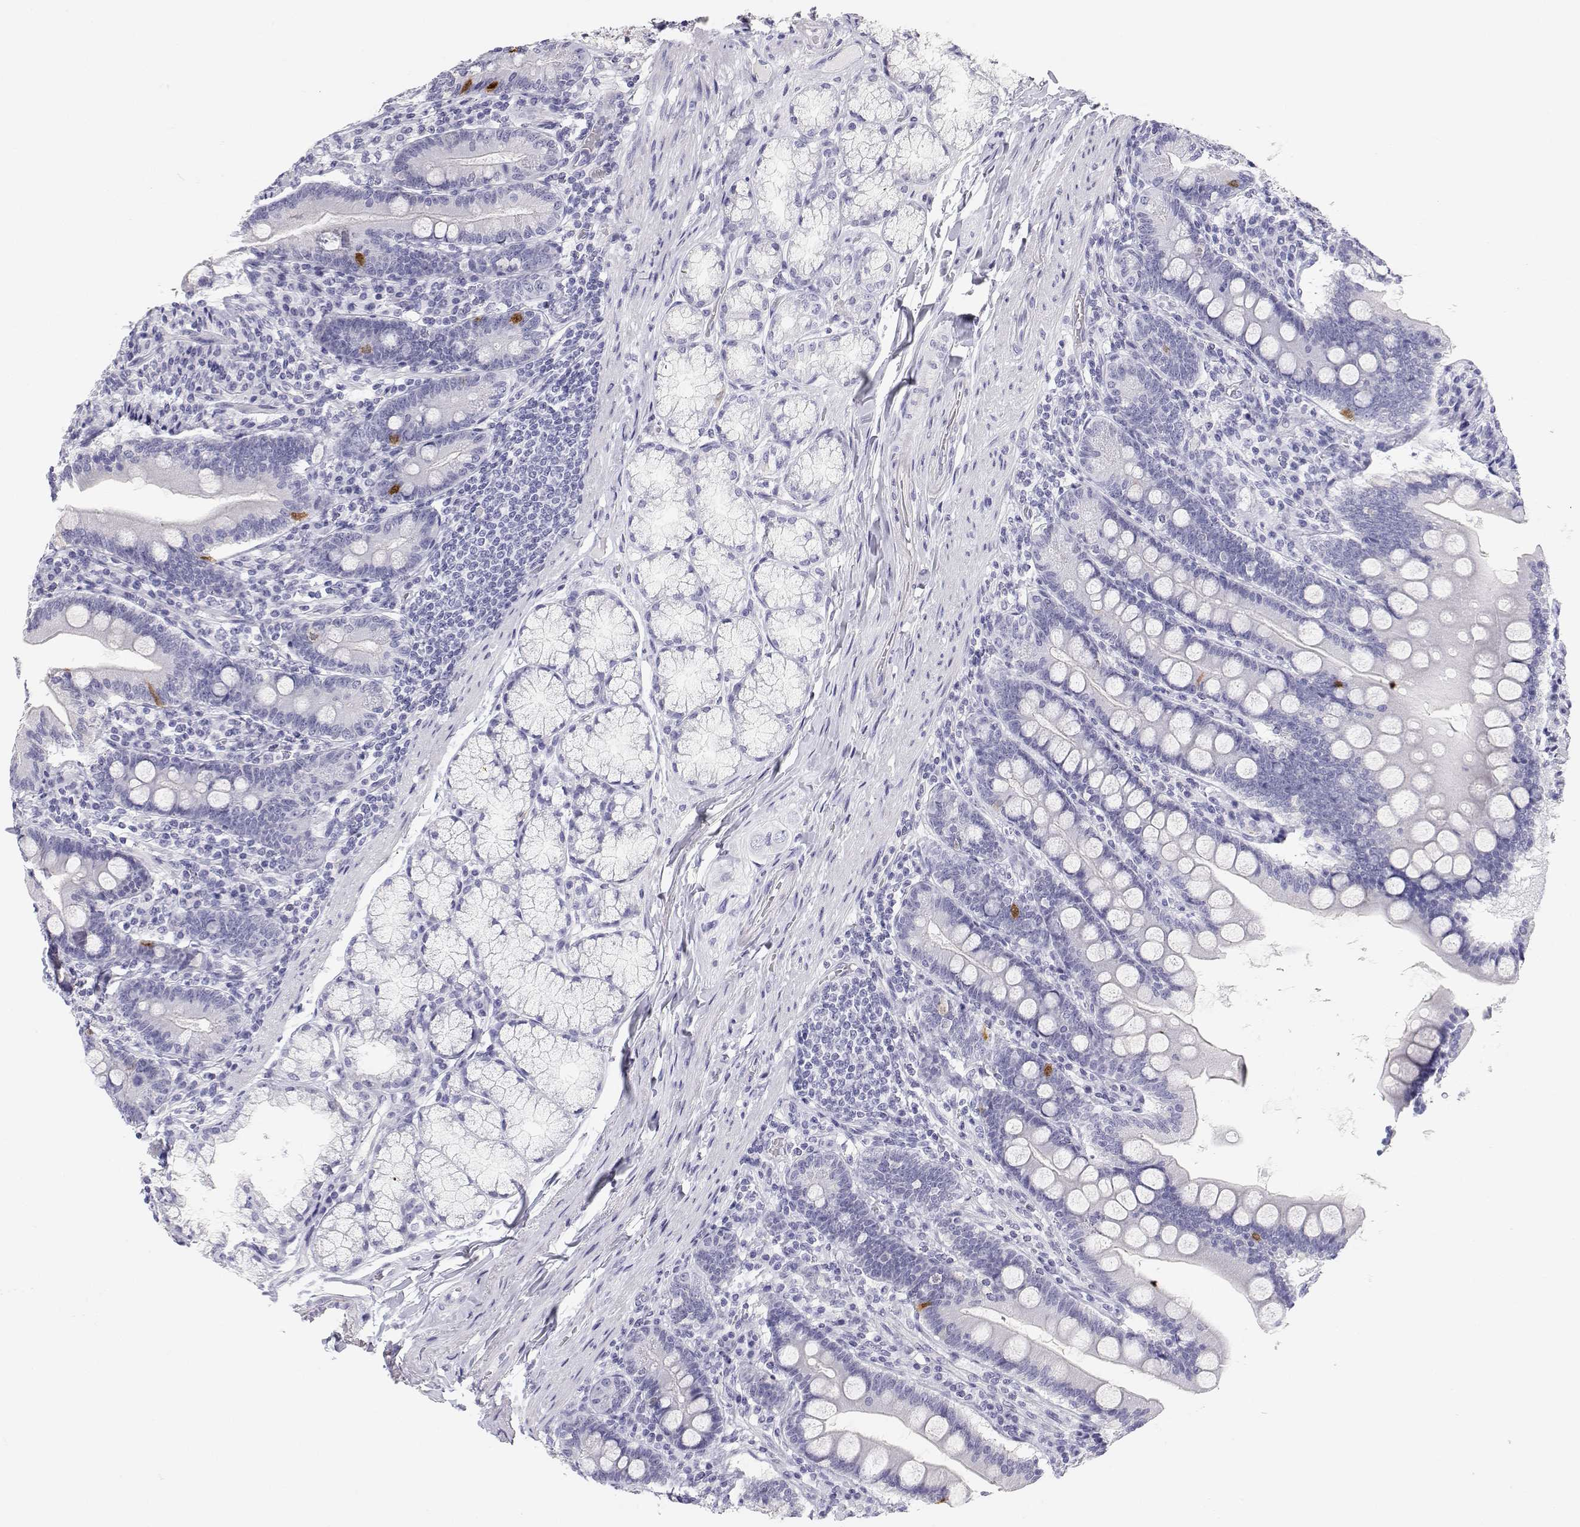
{"staining": {"intensity": "moderate", "quantity": "<25%", "location": "nuclear"}, "tissue": "duodenum", "cell_type": "Glandular cells", "image_type": "normal", "snomed": [{"axis": "morphology", "description": "Normal tissue, NOS"}, {"axis": "topography", "description": "Duodenum"}], "caption": "Immunohistochemical staining of normal human duodenum exhibits low levels of moderate nuclear staining in approximately <25% of glandular cells. The staining was performed using DAB (3,3'-diaminobenzidine) to visualize the protein expression in brown, while the nuclei were stained in blue with hematoxylin (Magnification: 20x).", "gene": "BHMT", "patient": {"sex": "female", "age": 67}}